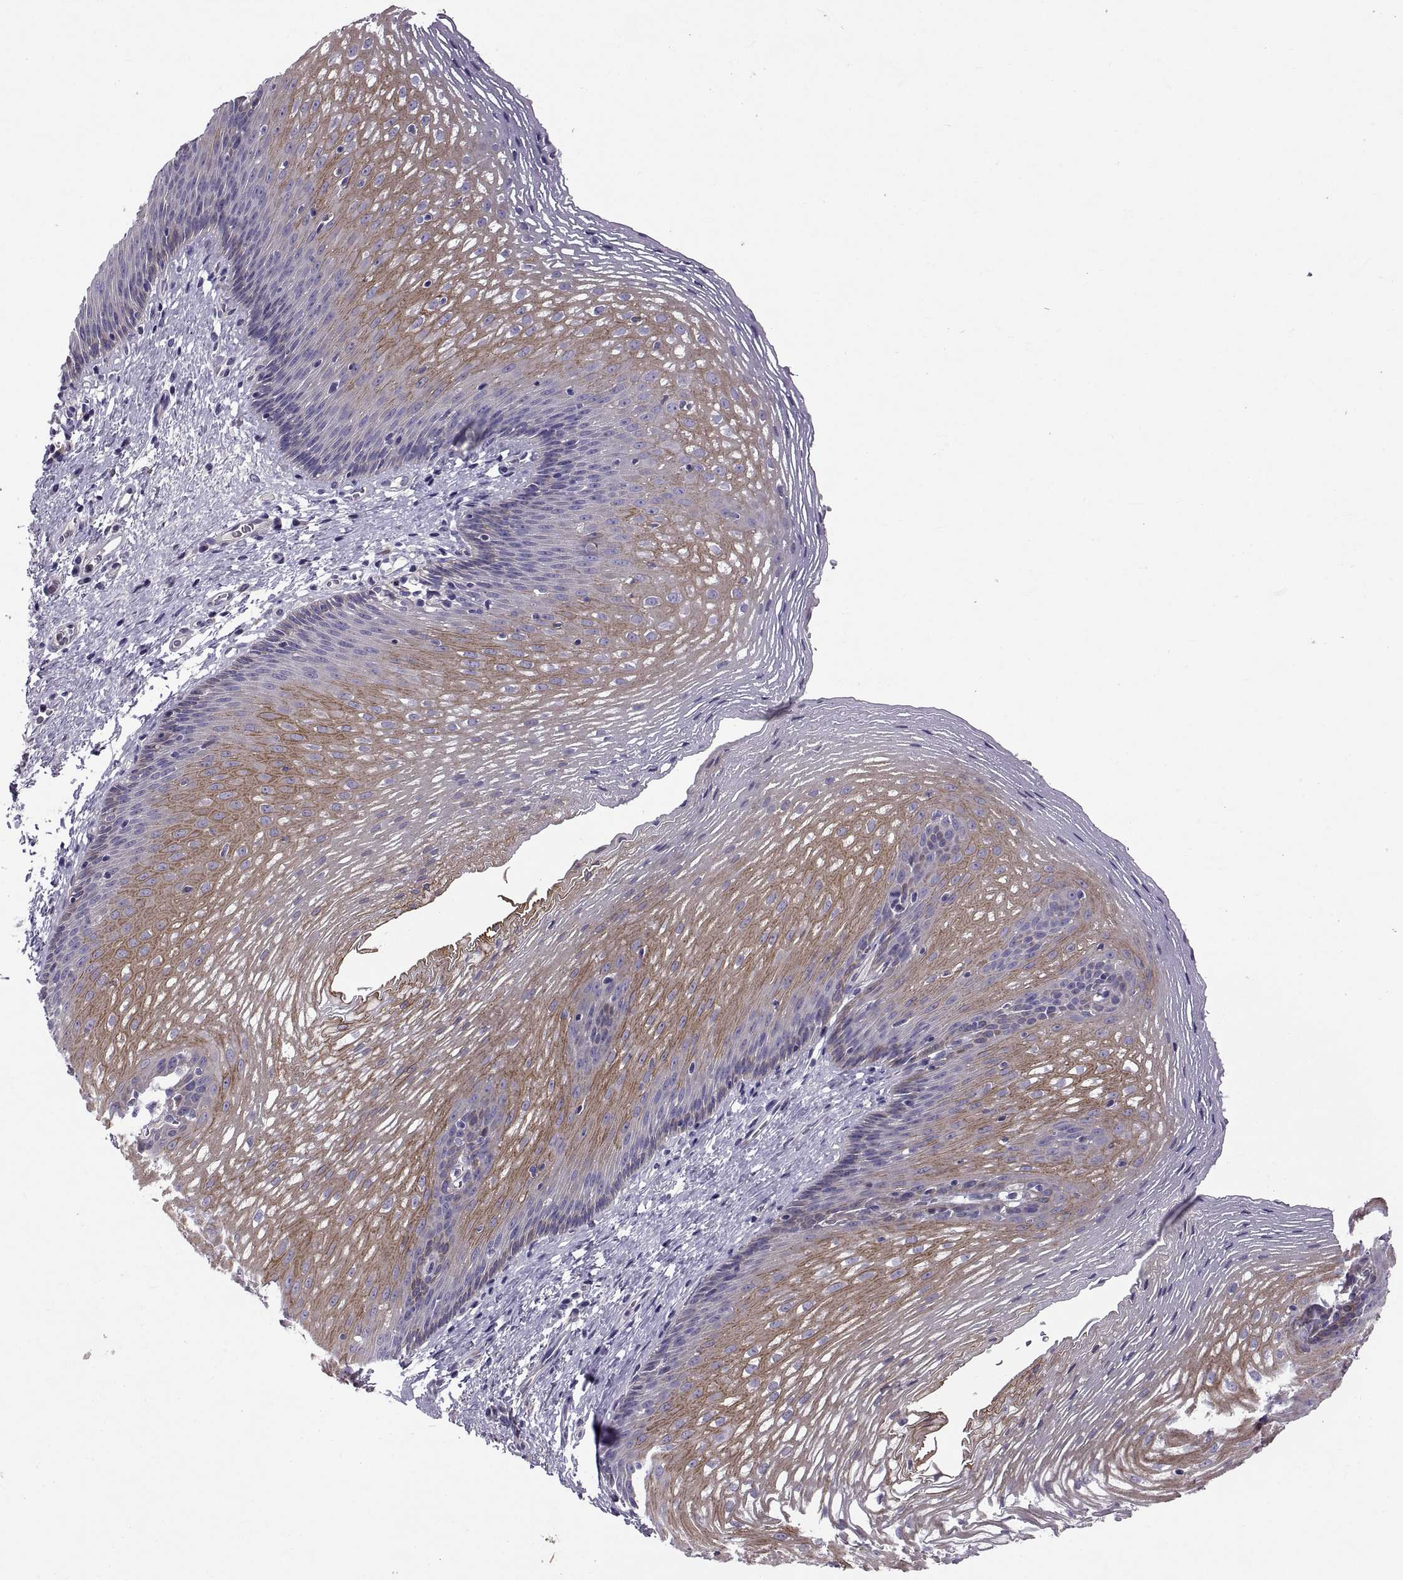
{"staining": {"intensity": "moderate", "quantity": "25%-75%", "location": "cytoplasmic/membranous"}, "tissue": "esophagus", "cell_type": "Squamous epithelial cells", "image_type": "normal", "snomed": [{"axis": "morphology", "description": "Normal tissue, NOS"}, {"axis": "topography", "description": "Esophagus"}], "caption": "Unremarkable esophagus was stained to show a protein in brown. There is medium levels of moderate cytoplasmic/membranous staining in approximately 25%-75% of squamous epithelial cells. (Stains: DAB (3,3'-diaminobenzidine) in brown, nuclei in blue, Microscopy: brightfield microscopy at high magnification).", "gene": "ARSL", "patient": {"sex": "male", "age": 76}}